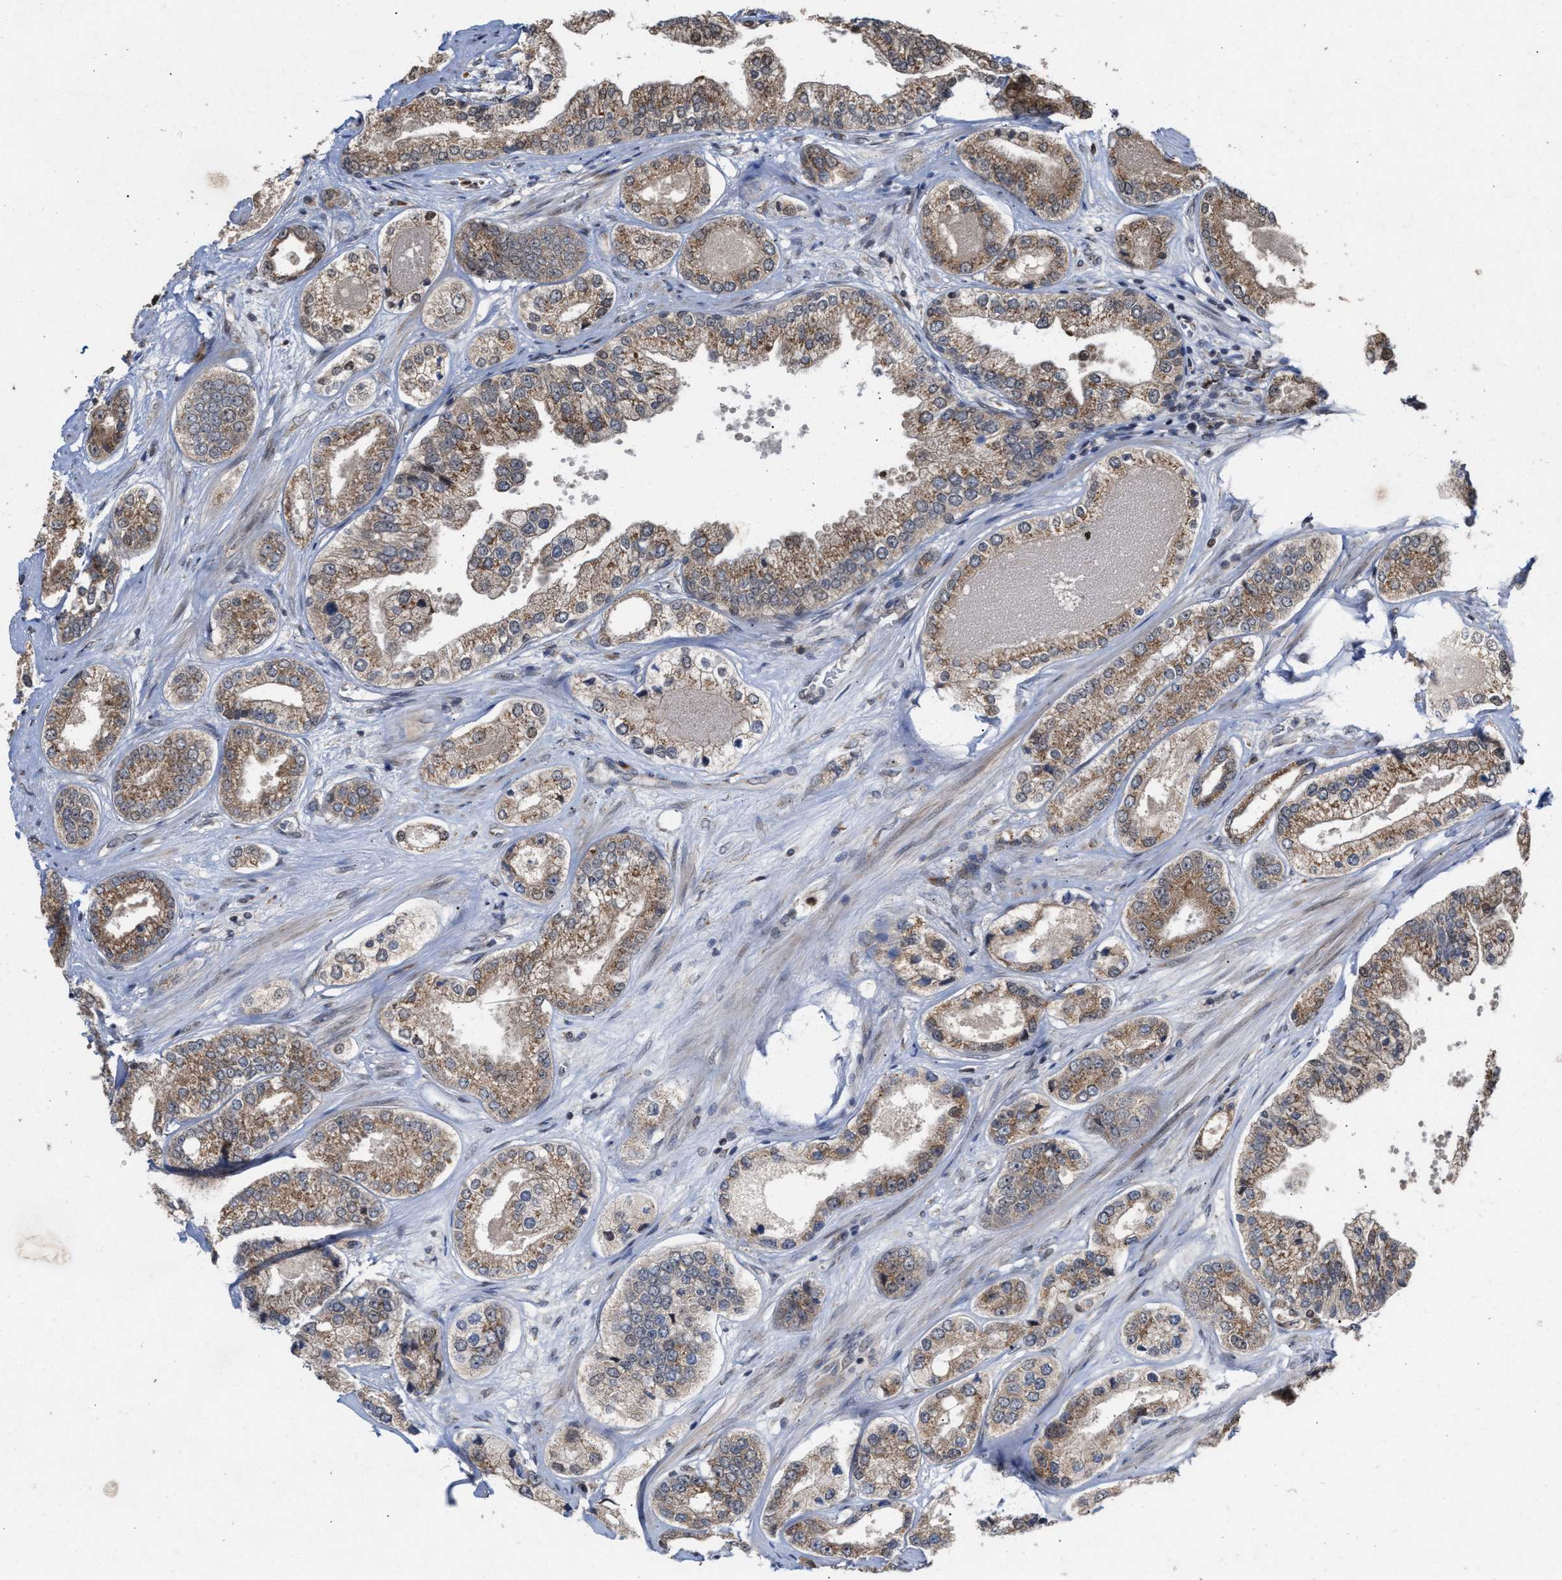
{"staining": {"intensity": "moderate", "quantity": ">75%", "location": "cytoplasmic/membranous"}, "tissue": "prostate cancer", "cell_type": "Tumor cells", "image_type": "cancer", "snomed": [{"axis": "morphology", "description": "Adenocarcinoma, High grade"}, {"axis": "topography", "description": "Prostate"}], "caption": "The image shows staining of adenocarcinoma (high-grade) (prostate), revealing moderate cytoplasmic/membranous protein expression (brown color) within tumor cells.", "gene": "MKNK2", "patient": {"sex": "male", "age": 61}}